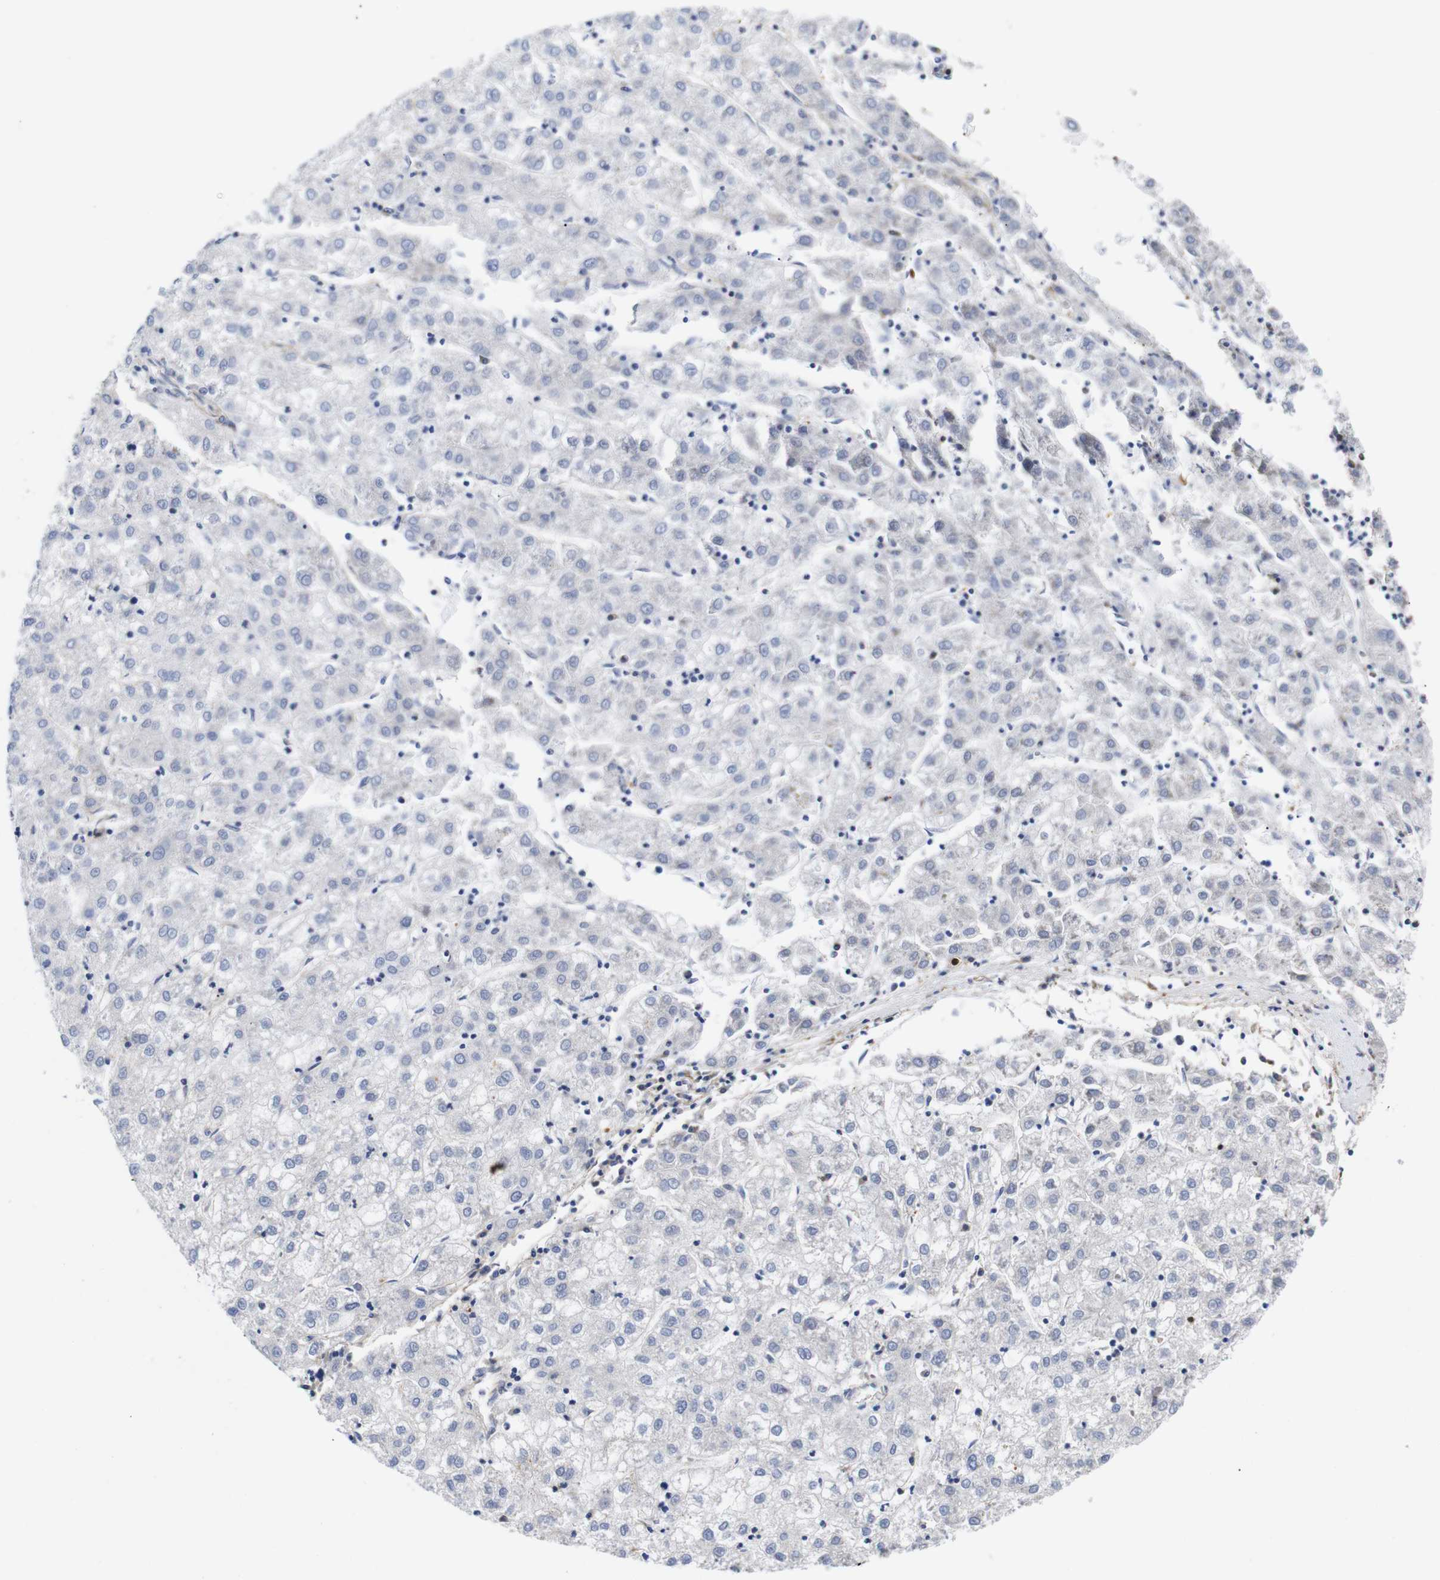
{"staining": {"intensity": "negative", "quantity": "none", "location": "none"}, "tissue": "liver cancer", "cell_type": "Tumor cells", "image_type": "cancer", "snomed": [{"axis": "morphology", "description": "Carcinoma, Hepatocellular, NOS"}, {"axis": "topography", "description": "Liver"}], "caption": "A histopathology image of liver hepatocellular carcinoma stained for a protein reveals no brown staining in tumor cells.", "gene": "LRRCC1", "patient": {"sex": "male", "age": 72}}